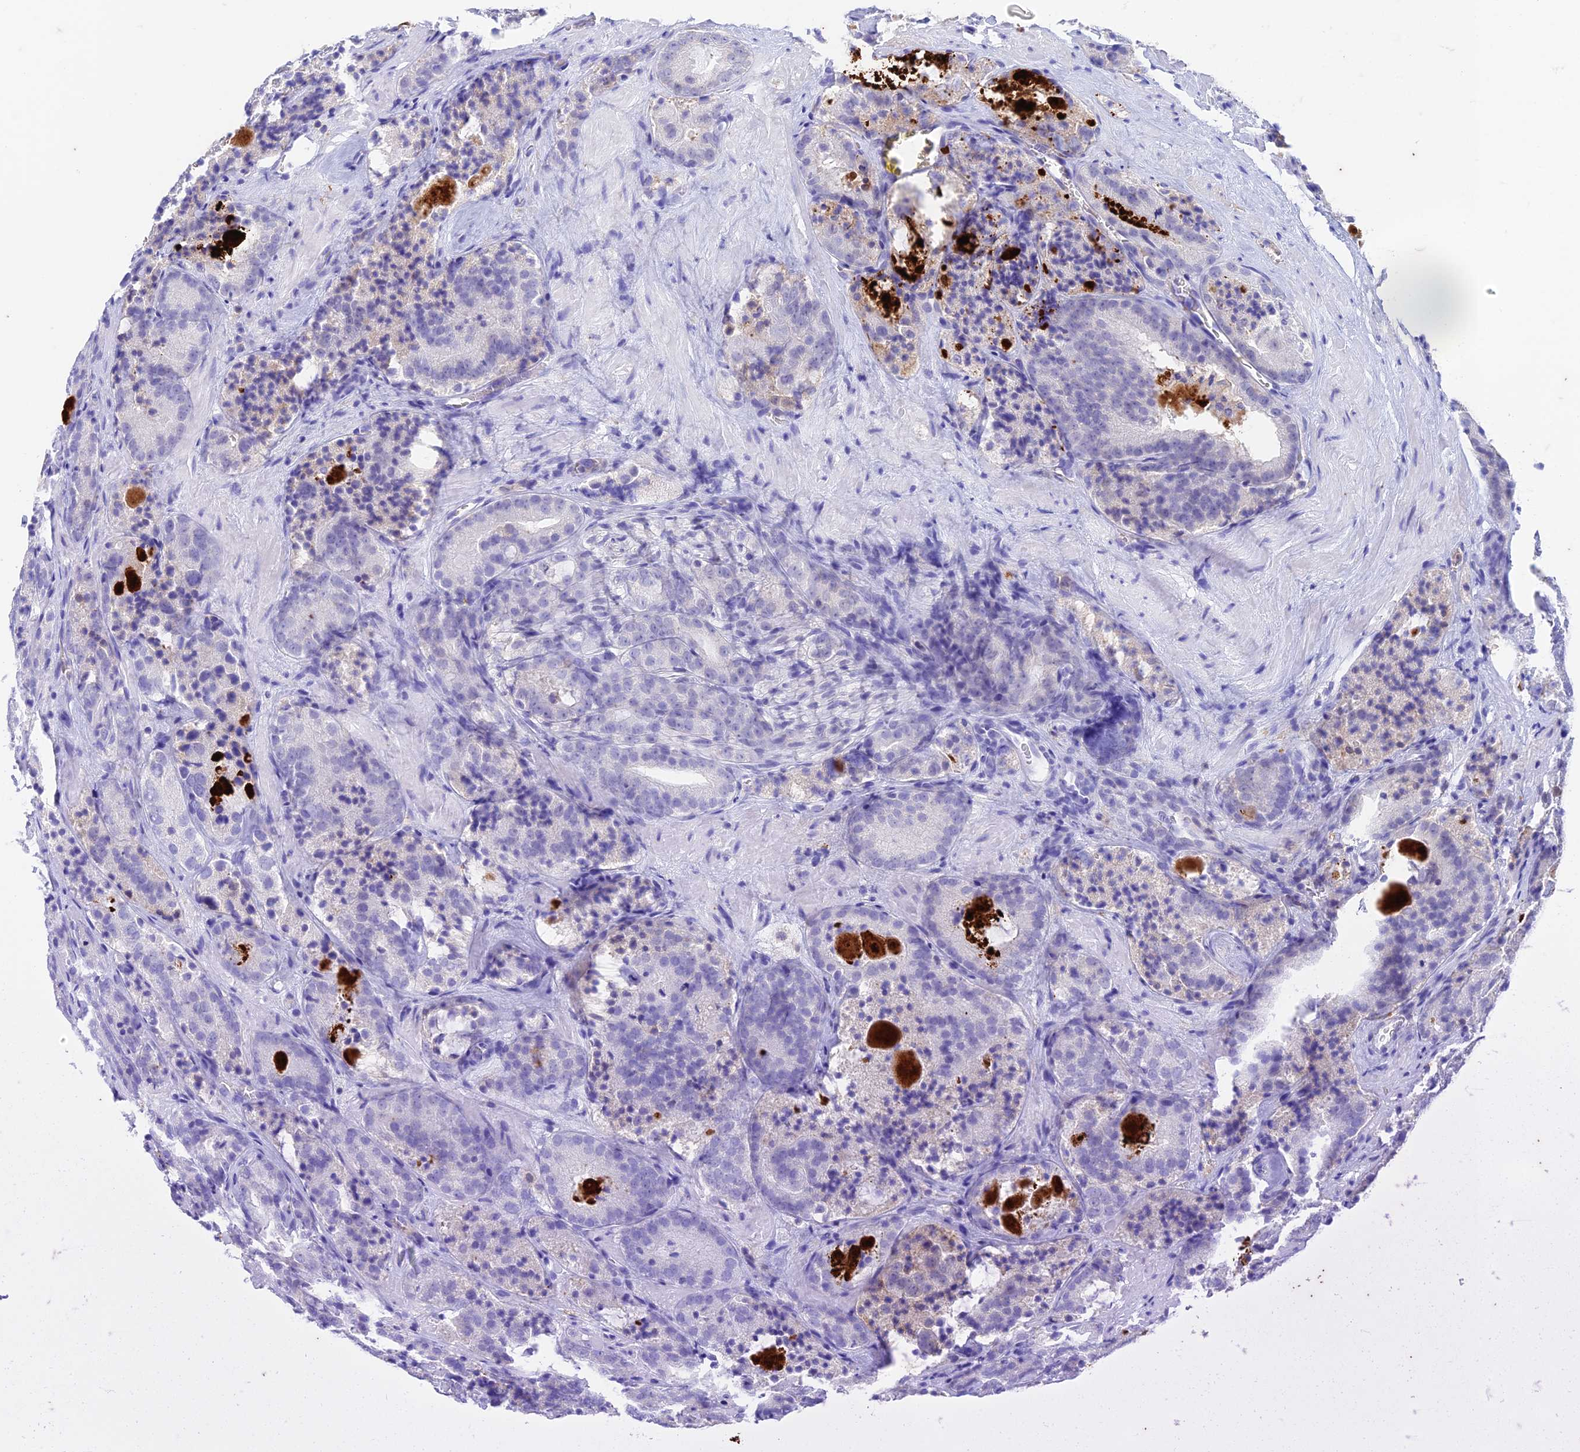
{"staining": {"intensity": "negative", "quantity": "none", "location": "none"}, "tissue": "prostate cancer", "cell_type": "Tumor cells", "image_type": "cancer", "snomed": [{"axis": "morphology", "description": "Adenocarcinoma, High grade"}, {"axis": "topography", "description": "Prostate"}], "caption": "Immunohistochemistry micrograph of prostate cancer stained for a protein (brown), which displays no expression in tumor cells. (DAB (3,3'-diaminobenzidine) immunohistochemistry (IHC) visualized using brightfield microscopy, high magnification).", "gene": "FGF7", "patient": {"sex": "male", "age": 57}}